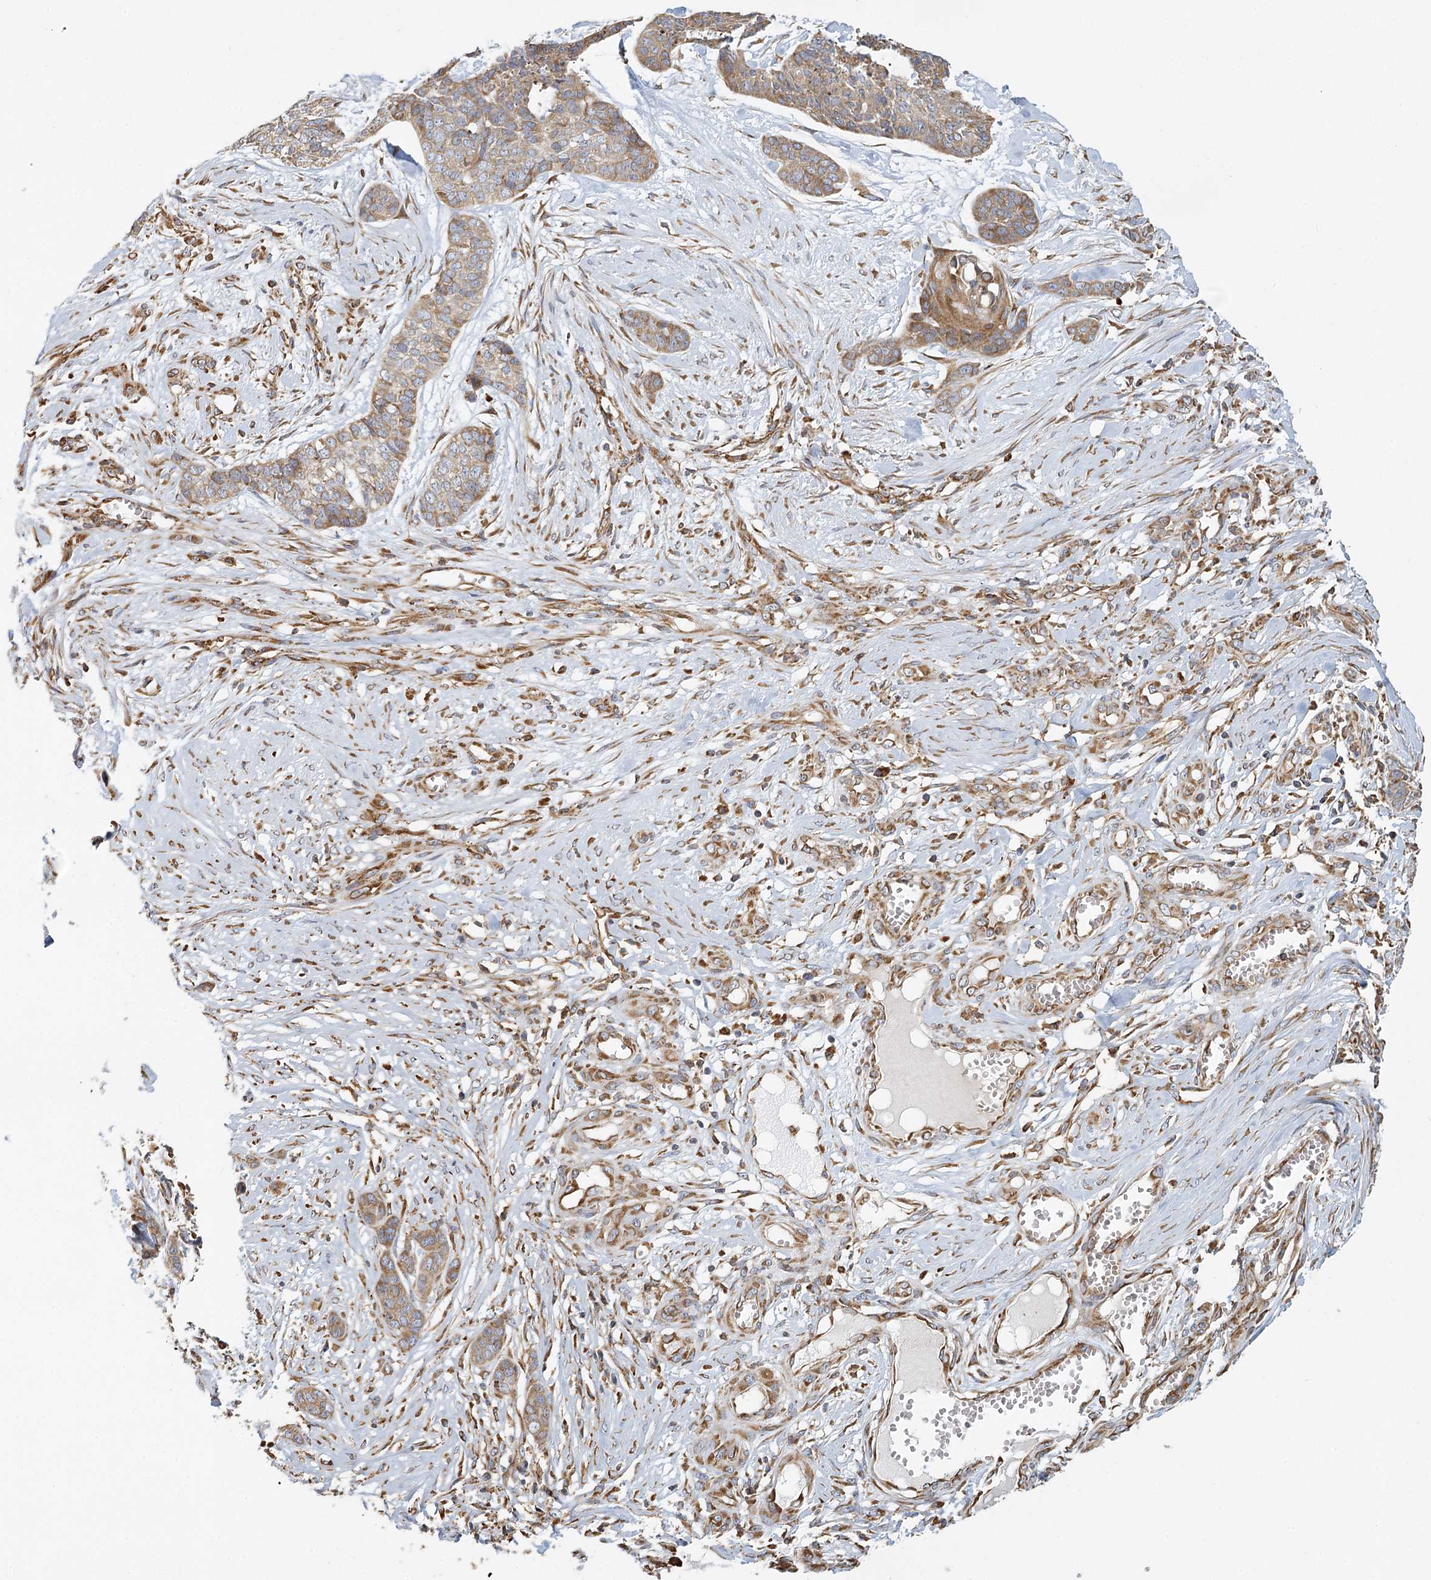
{"staining": {"intensity": "weak", "quantity": ">75%", "location": "cytoplasmic/membranous"}, "tissue": "skin cancer", "cell_type": "Tumor cells", "image_type": "cancer", "snomed": [{"axis": "morphology", "description": "Basal cell carcinoma"}, {"axis": "topography", "description": "Skin"}], "caption": "Weak cytoplasmic/membranous protein staining is identified in approximately >75% of tumor cells in skin cancer. (DAB IHC with brightfield microscopy, high magnification).", "gene": "TAS1R1", "patient": {"sex": "female", "age": 64}}